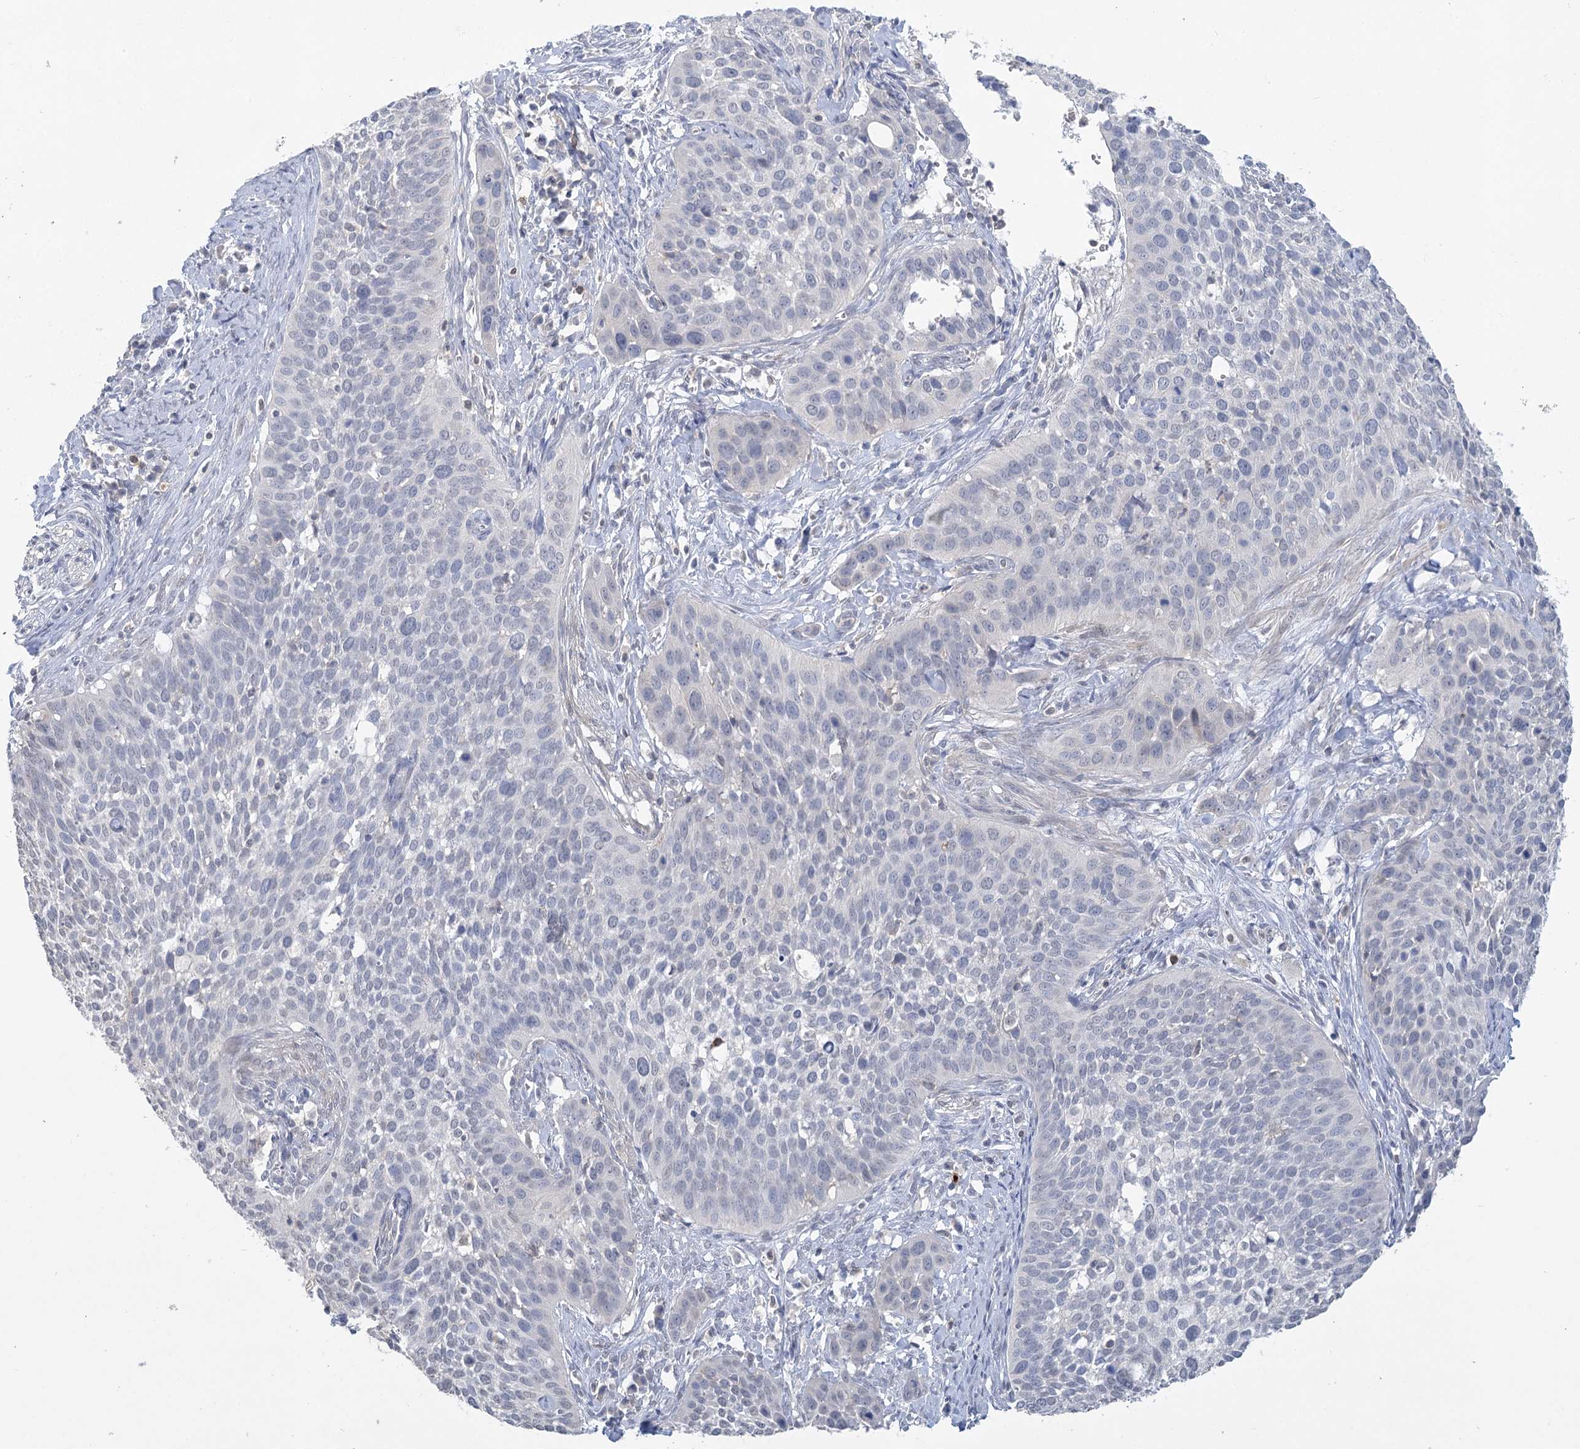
{"staining": {"intensity": "negative", "quantity": "none", "location": "none"}, "tissue": "cervical cancer", "cell_type": "Tumor cells", "image_type": "cancer", "snomed": [{"axis": "morphology", "description": "Squamous cell carcinoma, NOS"}, {"axis": "topography", "description": "Cervix"}], "caption": "The photomicrograph displays no significant expression in tumor cells of cervical squamous cell carcinoma.", "gene": "TRAF3IP1", "patient": {"sex": "female", "age": 34}}